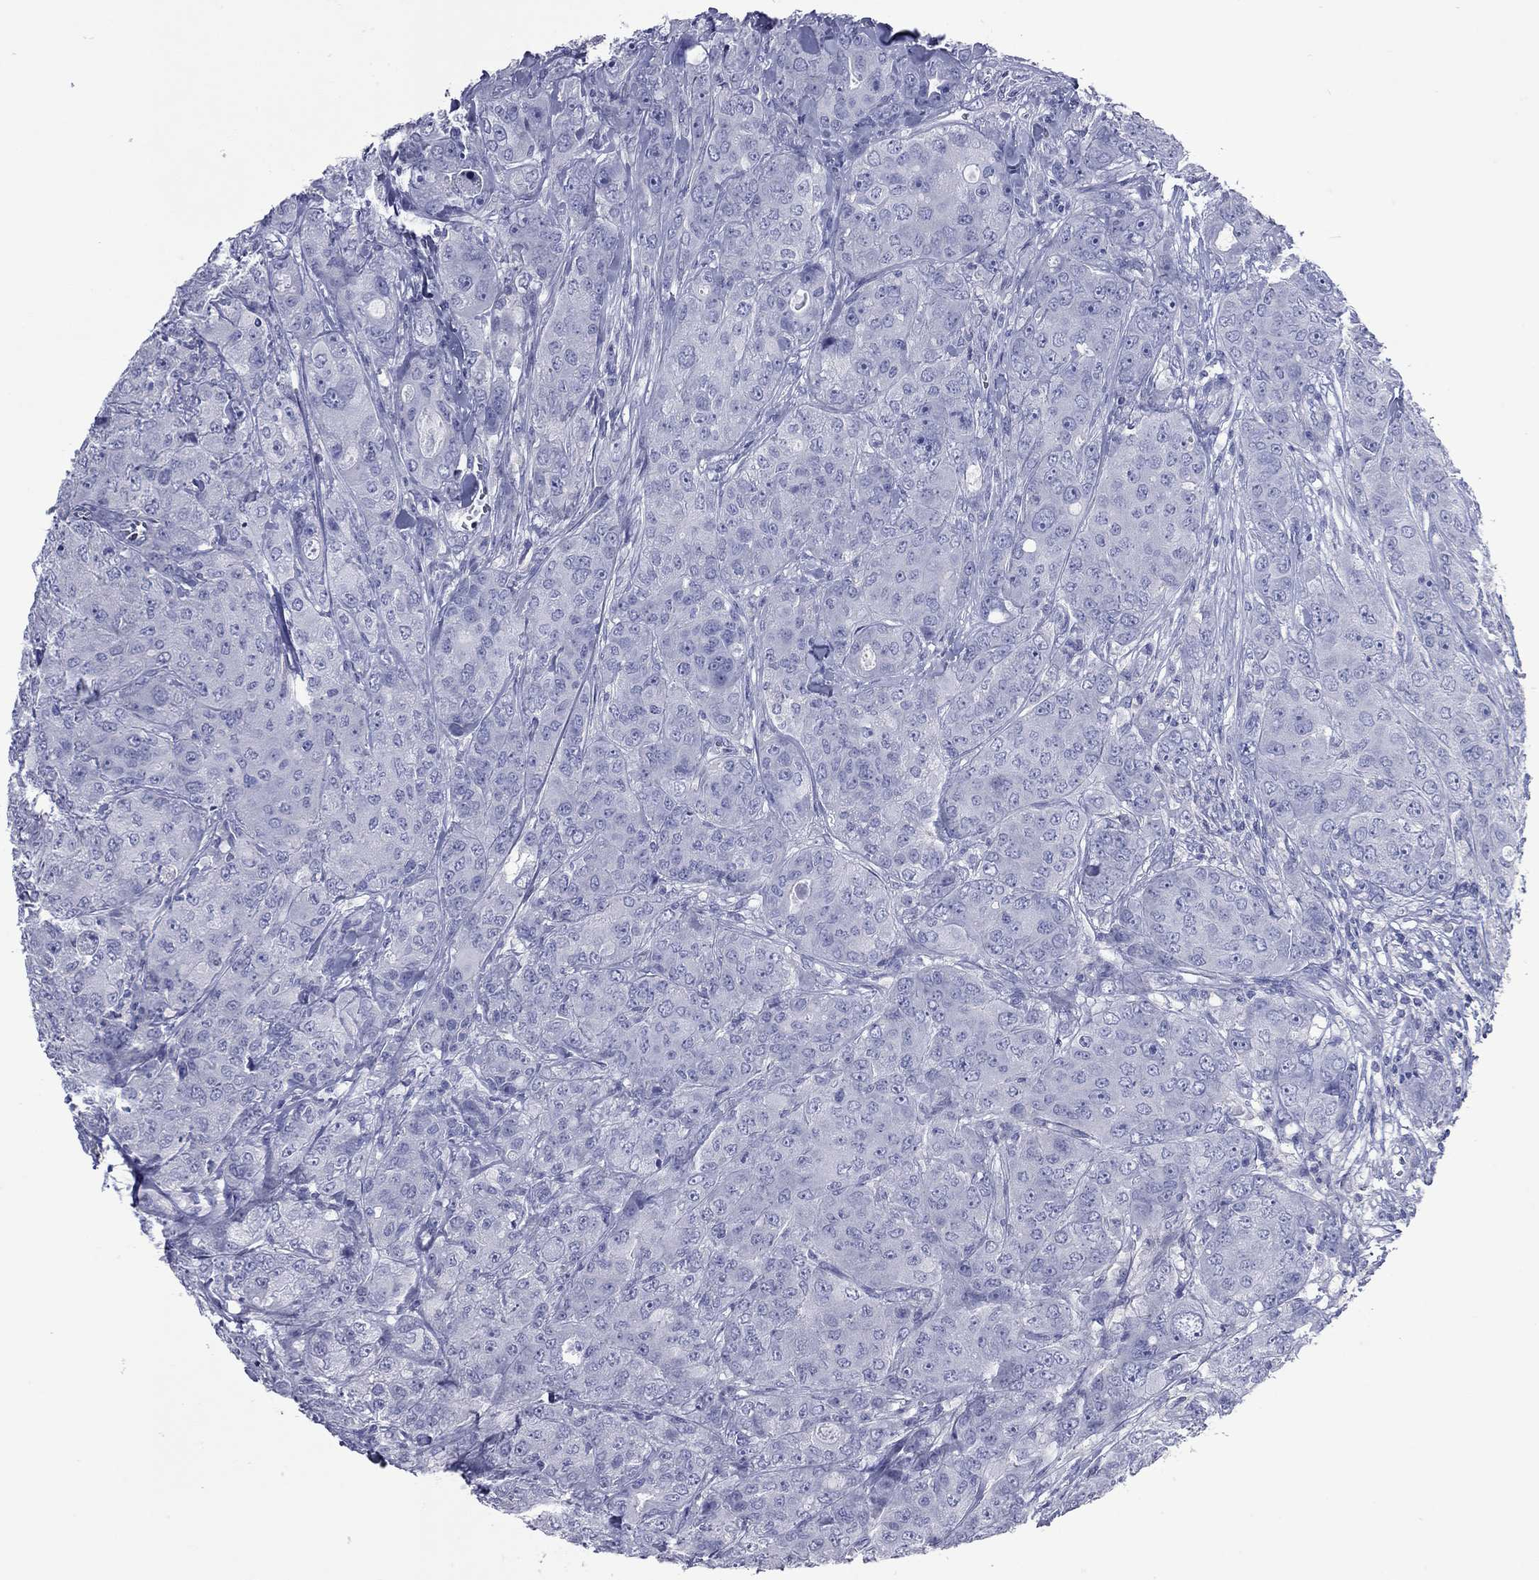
{"staining": {"intensity": "negative", "quantity": "none", "location": "none"}, "tissue": "breast cancer", "cell_type": "Tumor cells", "image_type": "cancer", "snomed": [{"axis": "morphology", "description": "Duct carcinoma"}, {"axis": "topography", "description": "Breast"}], "caption": "IHC micrograph of invasive ductal carcinoma (breast) stained for a protein (brown), which demonstrates no staining in tumor cells.", "gene": "ACTL7B", "patient": {"sex": "female", "age": 43}}